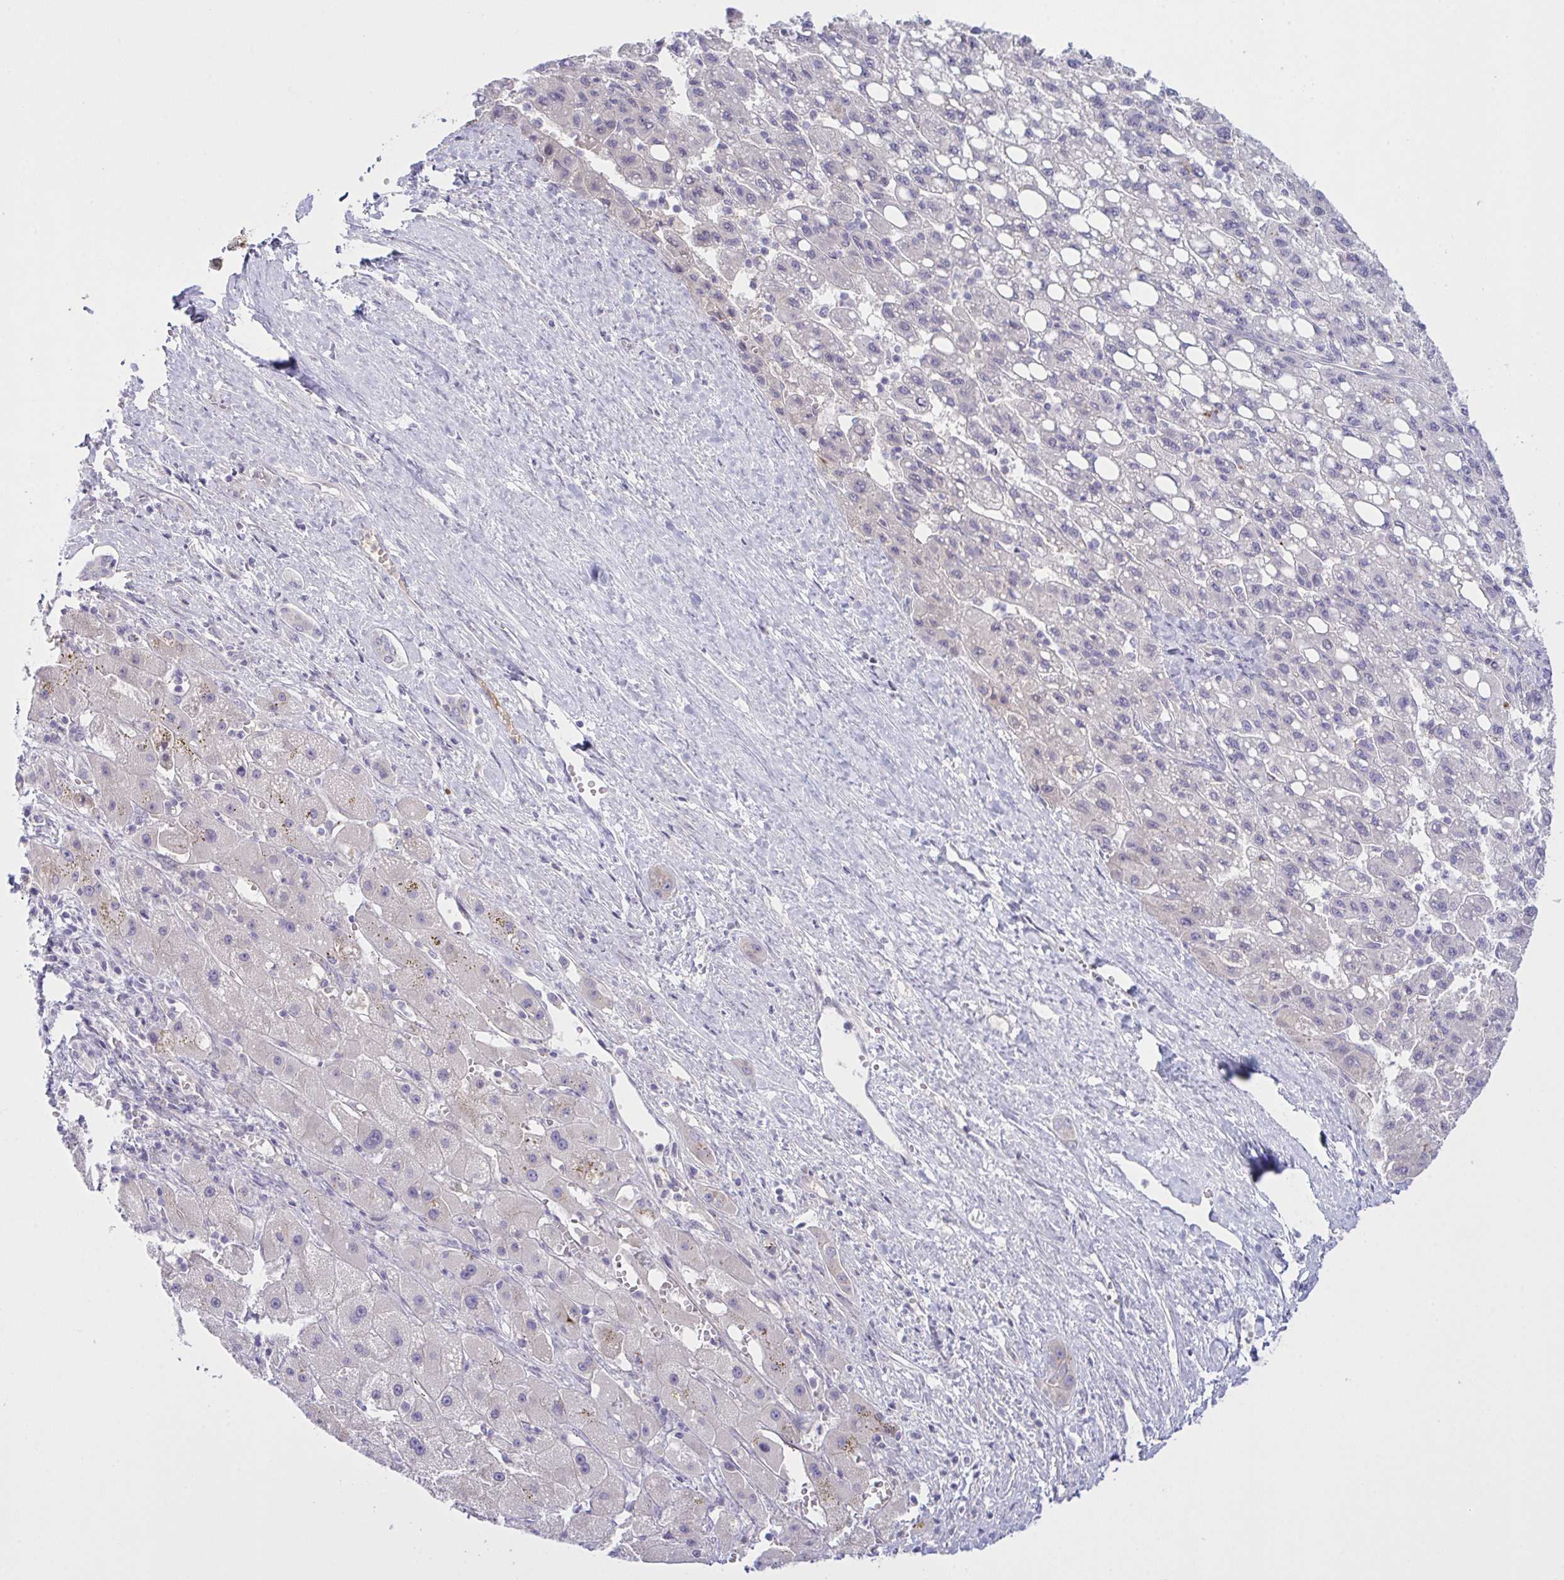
{"staining": {"intensity": "negative", "quantity": "none", "location": "none"}, "tissue": "liver cancer", "cell_type": "Tumor cells", "image_type": "cancer", "snomed": [{"axis": "morphology", "description": "Carcinoma, Hepatocellular, NOS"}, {"axis": "topography", "description": "Liver"}], "caption": "Tumor cells are negative for brown protein staining in liver cancer (hepatocellular carcinoma).", "gene": "SYNPO2L", "patient": {"sex": "female", "age": 82}}